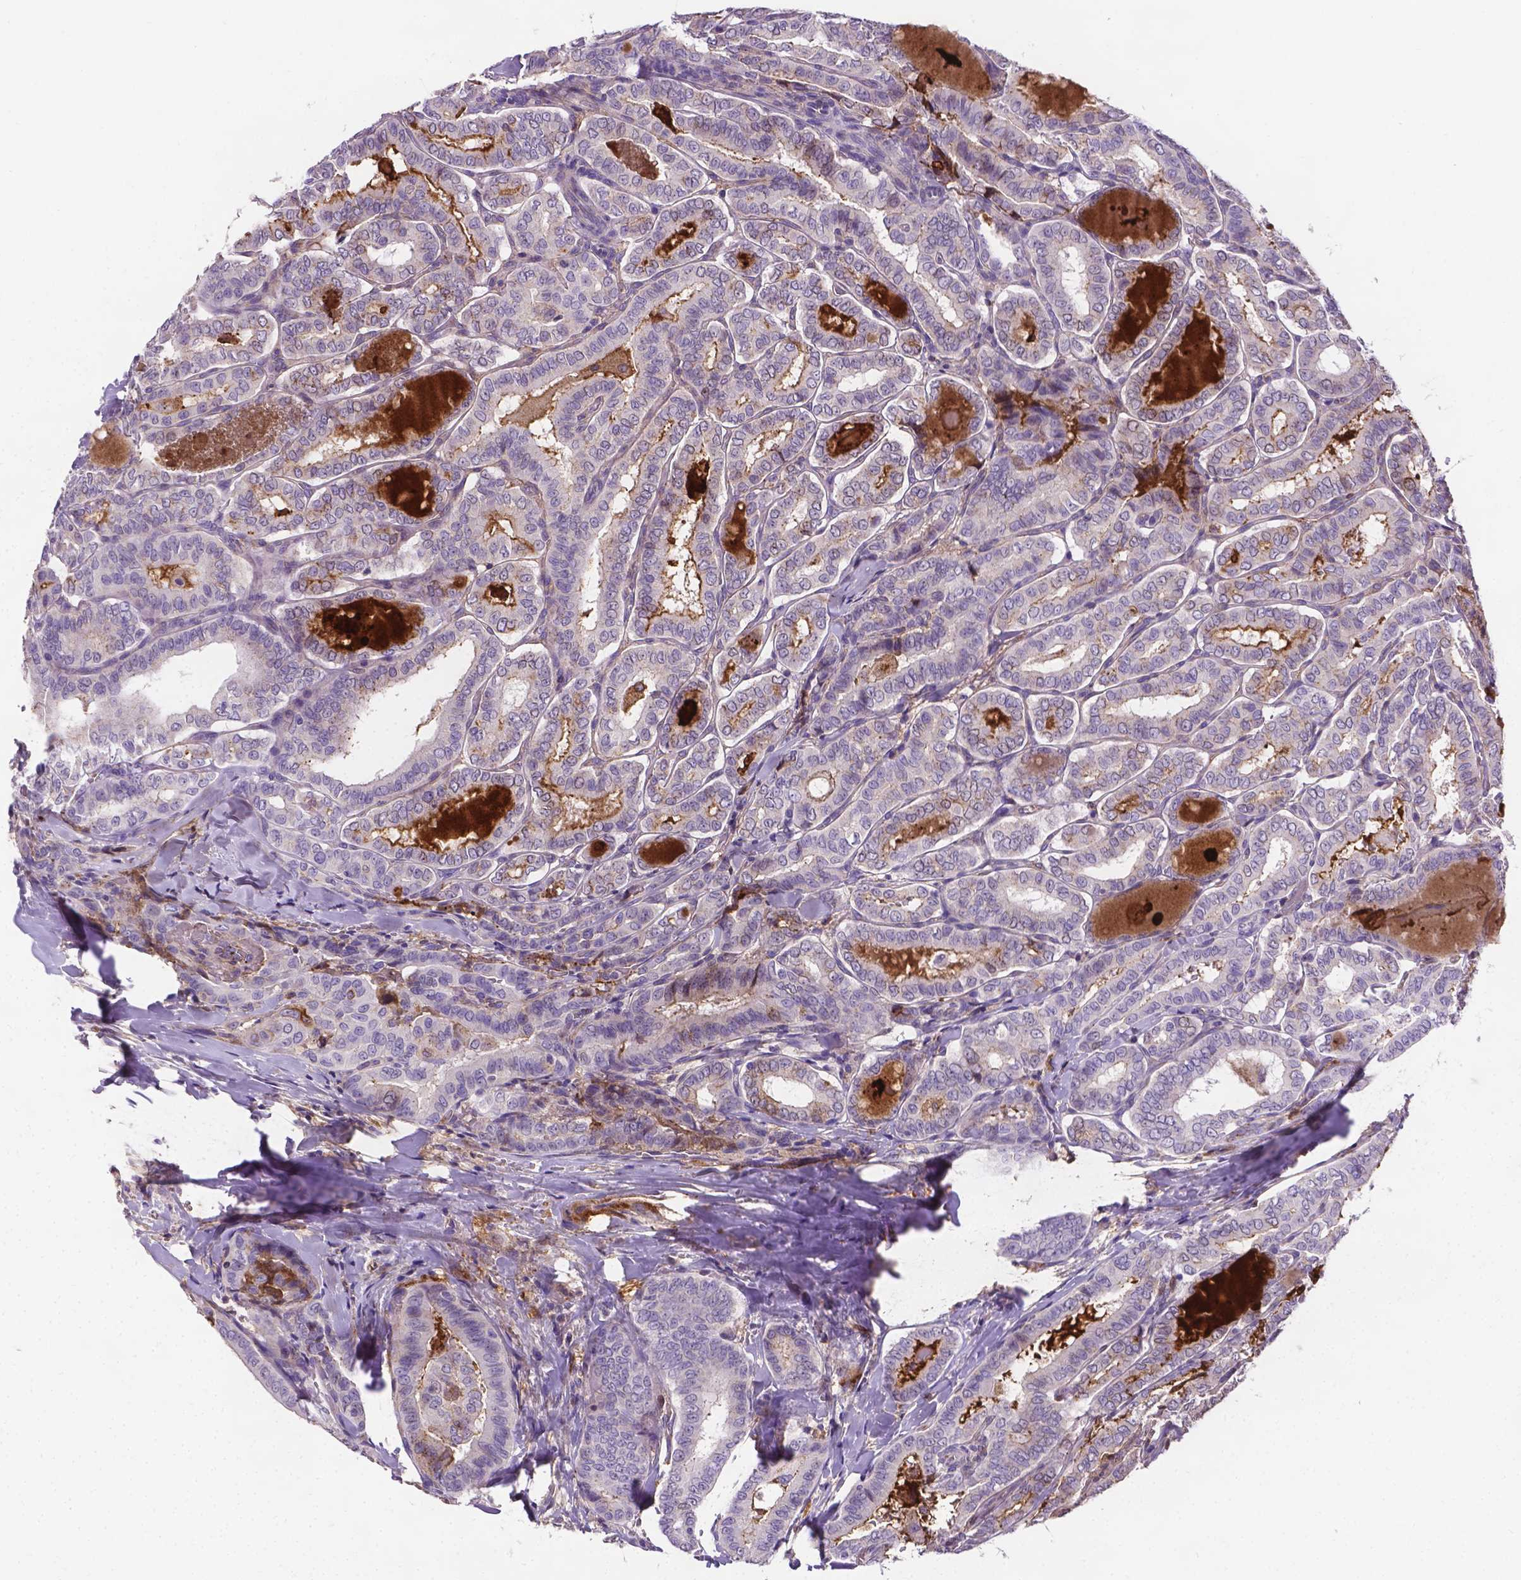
{"staining": {"intensity": "negative", "quantity": "none", "location": "none"}, "tissue": "thyroid cancer", "cell_type": "Tumor cells", "image_type": "cancer", "snomed": [{"axis": "morphology", "description": "Papillary adenocarcinoma, NOS"}, {"axis": "morphology", "description": "Papillary adenoma metastatic"}, {"axis": "topography", "description": "Thyroid gland"}], "caption": "This is an immunohistochemistry micrograph of thyroid cancer. There is no positivity in tumor cells.", "gene": "APOE", "patient": {"sex": "female", "age": 50}}